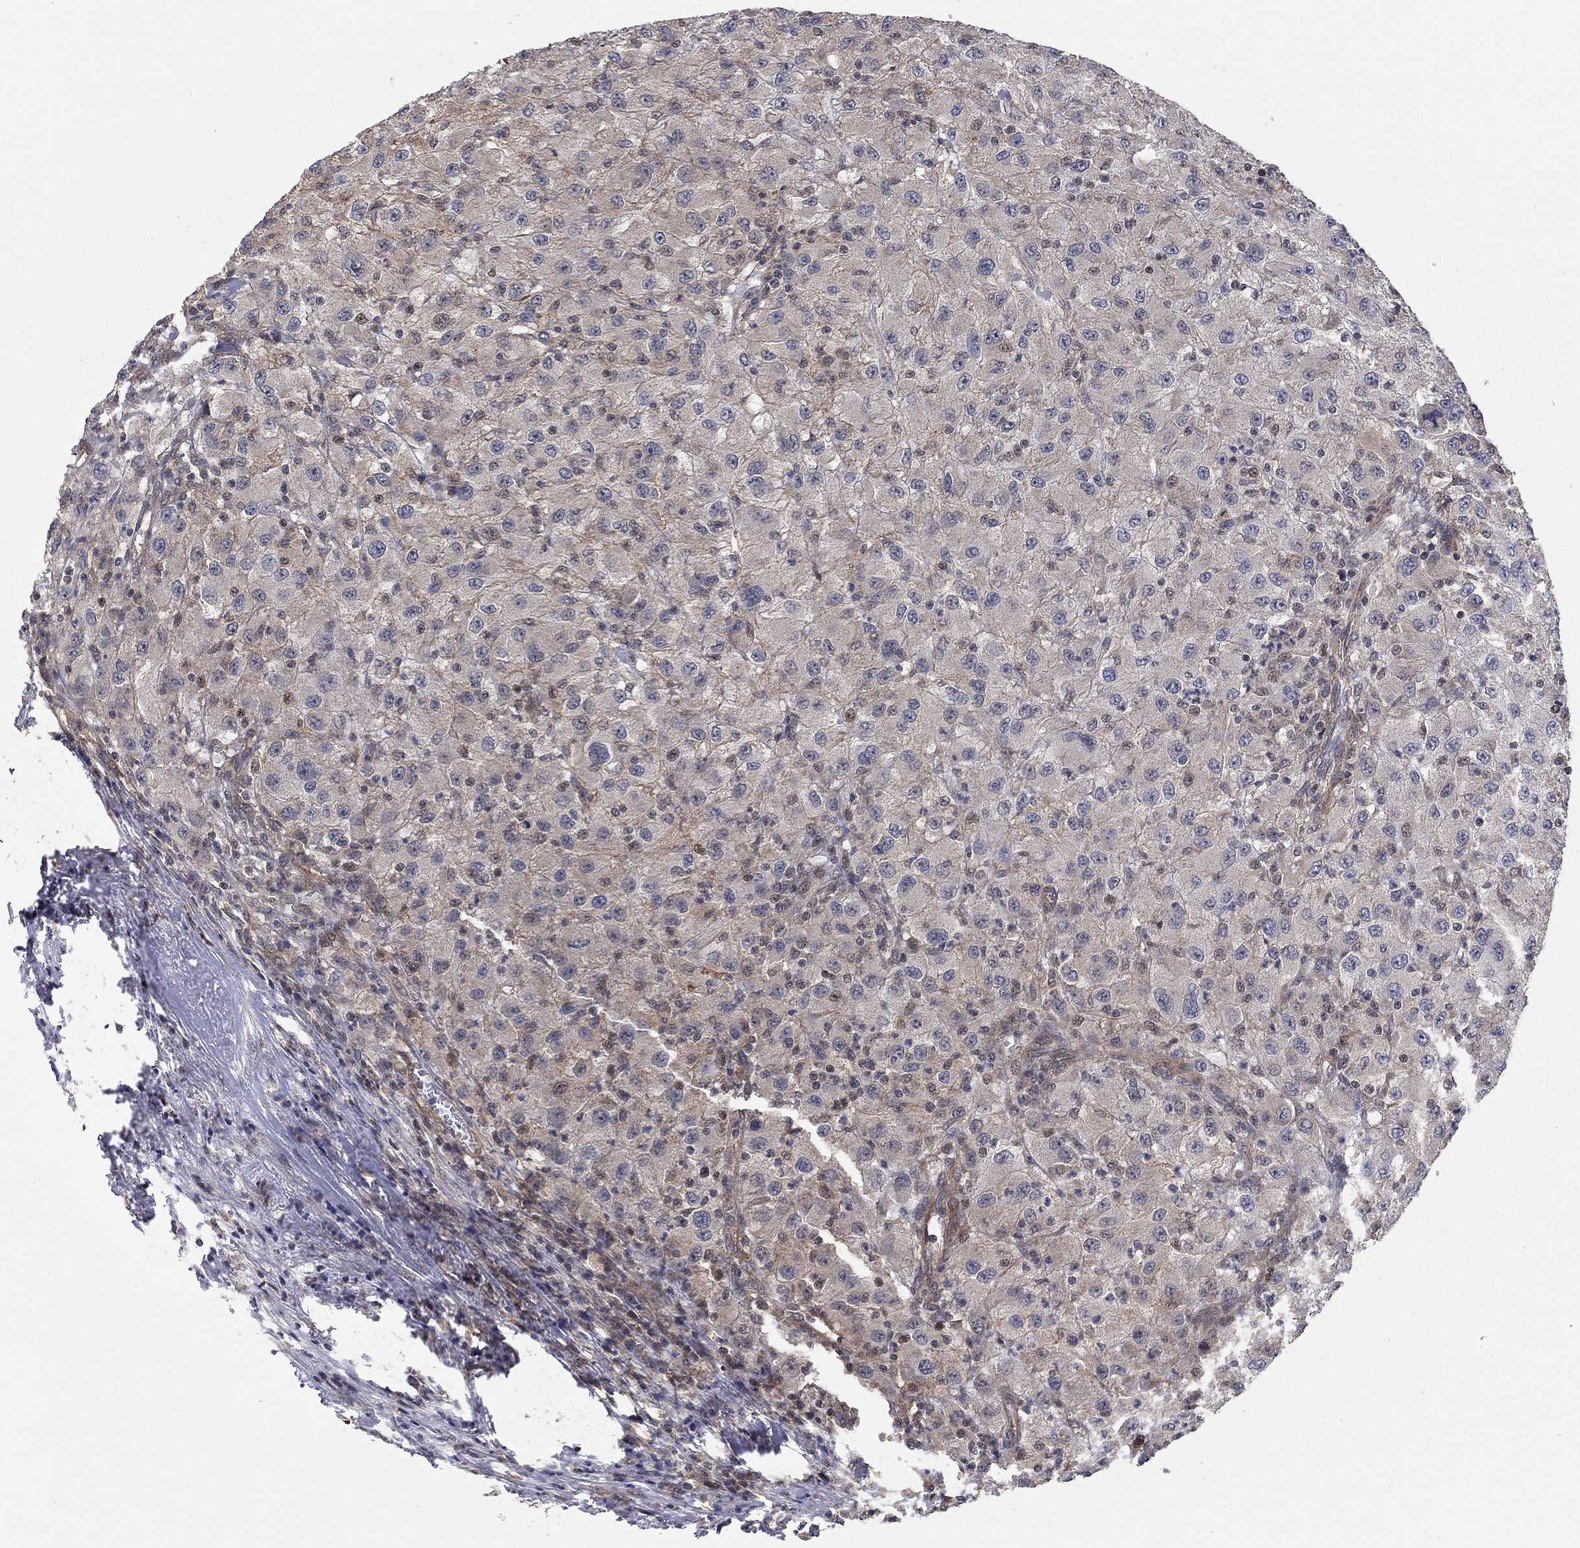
{"staining": {"intensity": "moderate", "quantity": "<25%", "location": "cytoplasmic/membranous"}, "tissue": "renal cancer", "cell_type": "Tumor cells", "image_type": "cancer", "snomed": [{"axis": "morphology", "description": "Adenocarcinoma, NOS"}, {"axis": "topography", "description": "Kidney"}], "caption": "The micrograph displays staining of renal cancer, revealing moderate cytoplasmic/membranous protein expression (brown color) within tumor cells.", "gene": "TDP1", "patient": {"sex": "female", "age": 67}}